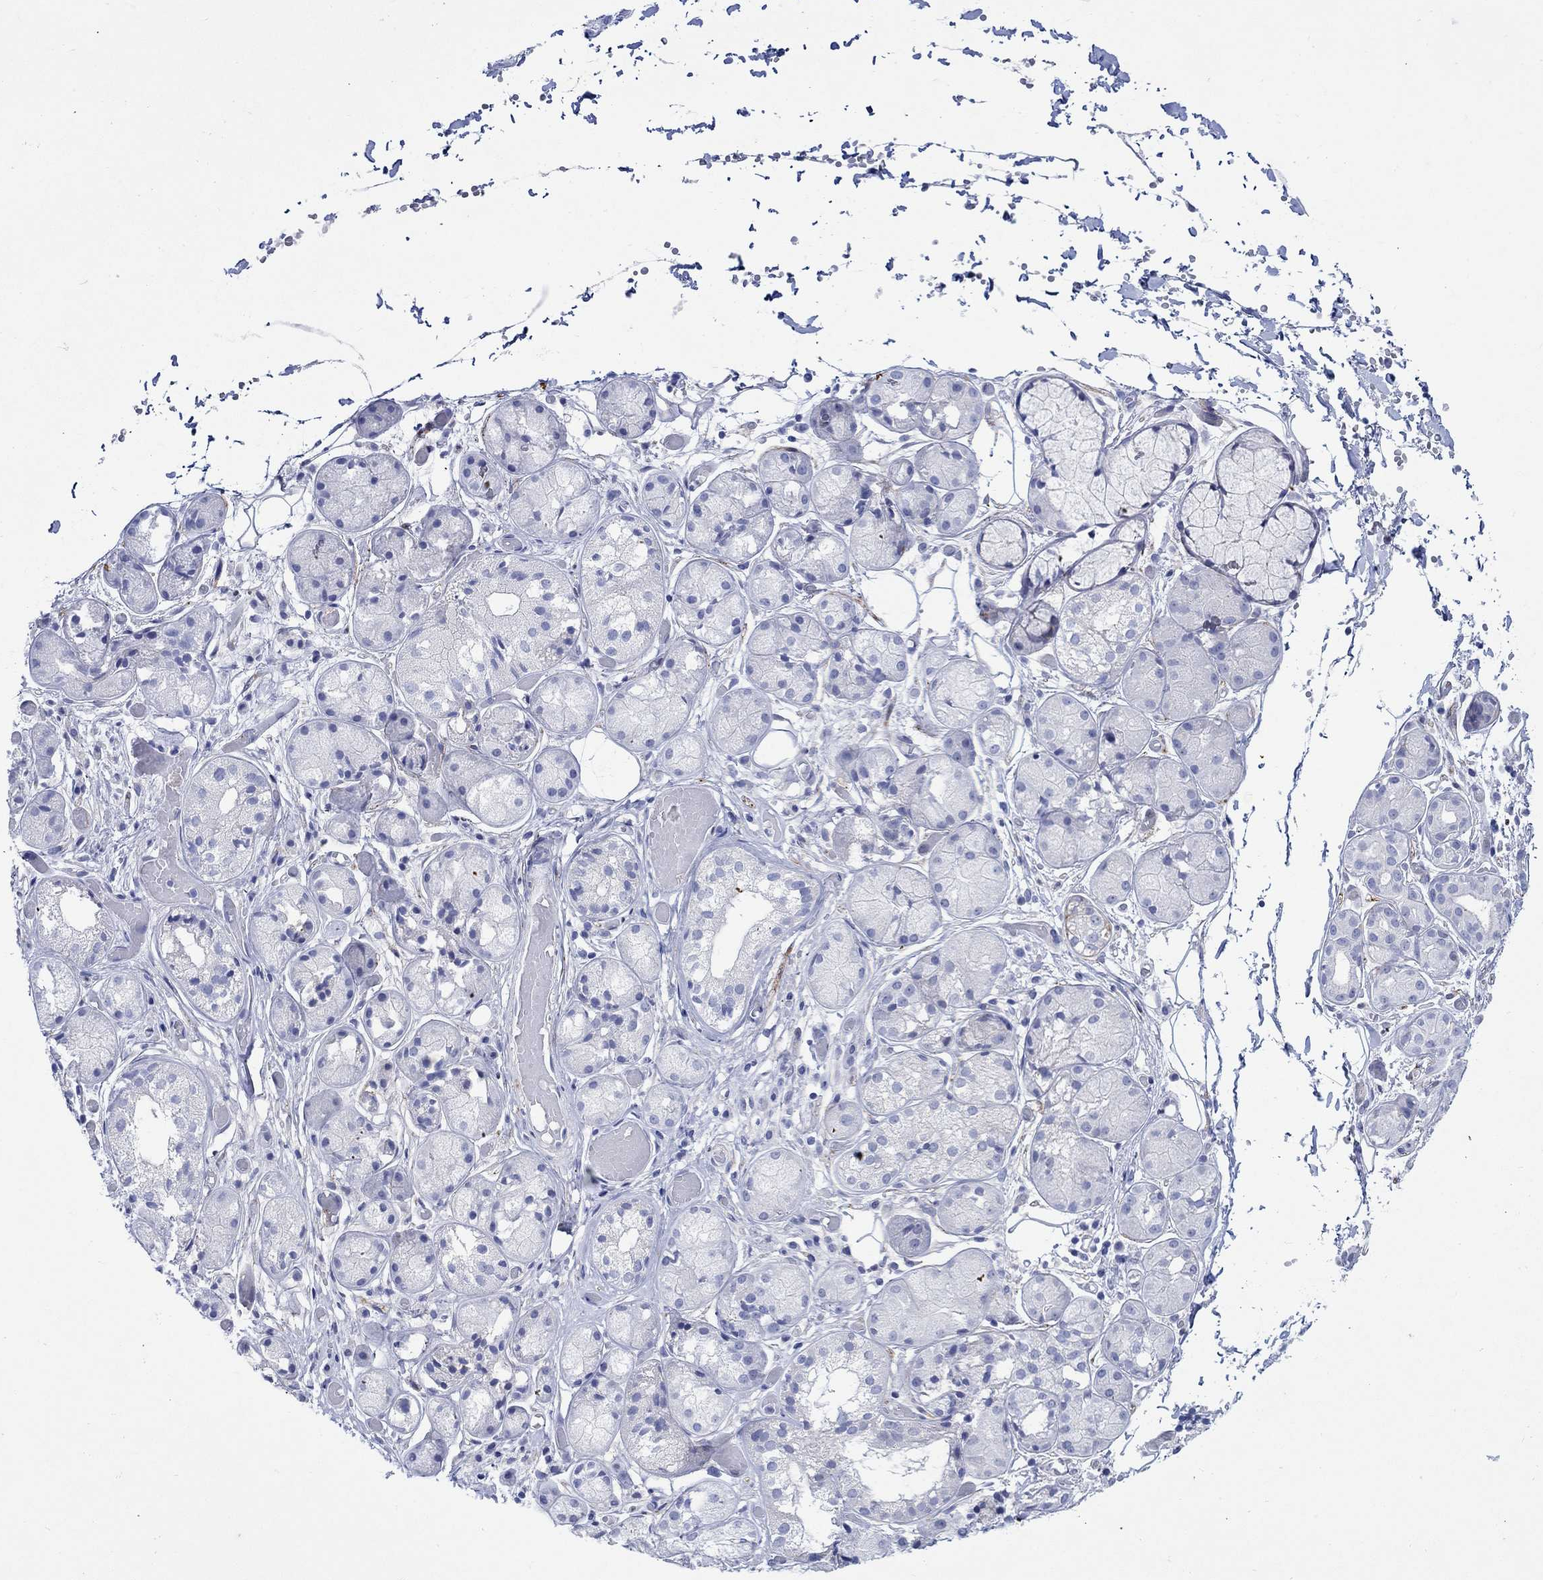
{"staining": {"intensity": "negative", "quantity": "none", "location": "none"}, "tissue": "salivary gland", "cell_type": "Glandular cells", "image_type": "normal", "snomed": [{"axis": "morphology", "description": "Normal tissue, NOS"}, {"axis": "topography", "description": "Salivary gland"}, {"axis": "topography", "description": "Peripheral nerve tissue"}], "caption": "Immunohistochemistry micrograph of benign salivary gland: salivary gland stained with DAB (3,3'-diaminobenzidine) demonstrates no significant protein positivity in glandular cells. (Stains: DAB IHC with hematoxylin counter stain, Microscopy: brightfield microscopy at high magnification).", "gene": "KSR2", "patient": {"sex": "male", "age": 71}}